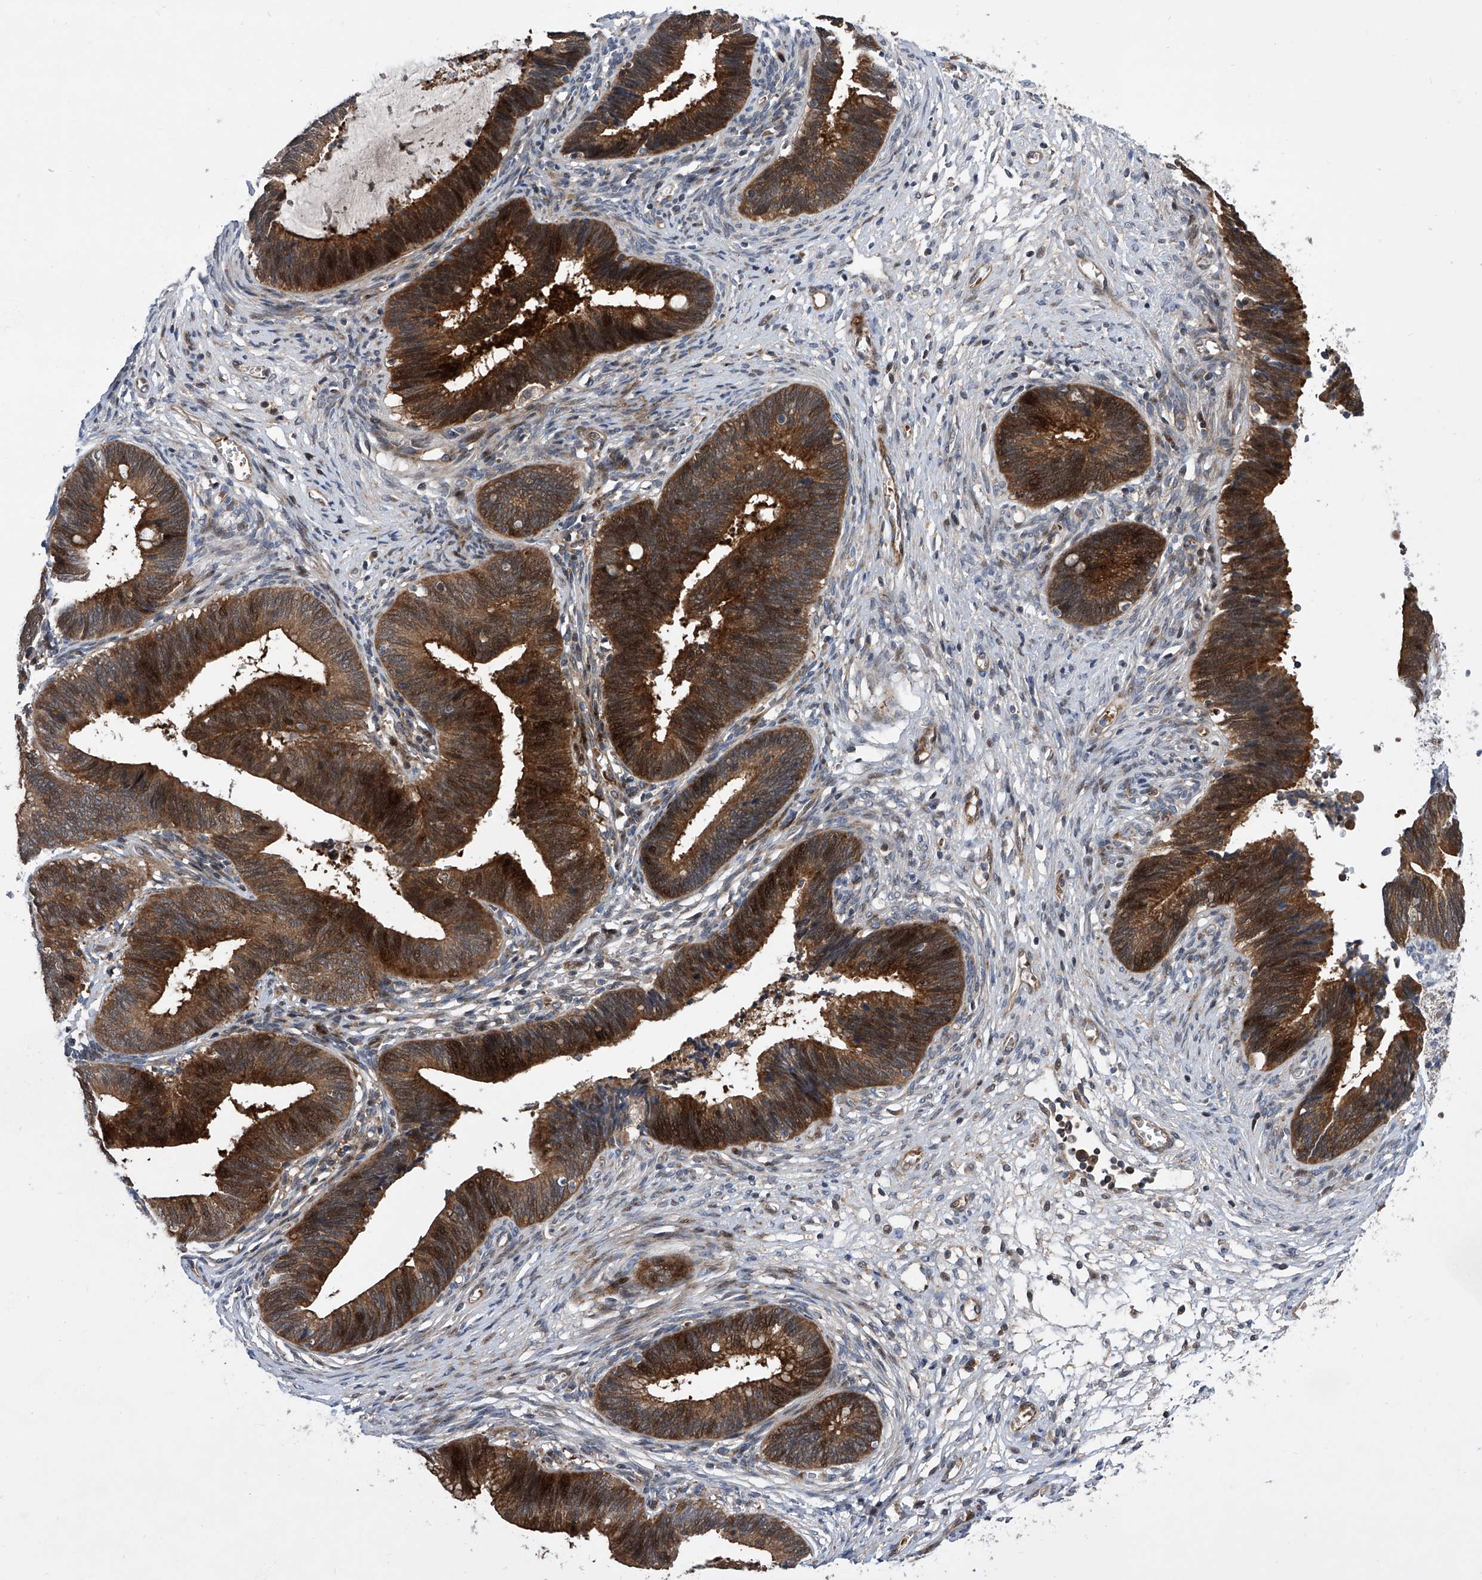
{"staining": {"intensity": "strong", "quantity": ">75%", "location": "cytoplasmic/membranous,nuclear"}, "tissue": "cervical cancer", "cell_type": "Tumor cells", "image_type": "cancer", "snomed": [{"axis": "morphology", "description": "Adenocarcinoma, NOS"}, {"axis": "topography", "description": "Cervix"}], "caption": "Cervical cancer stained with a protein marker displays strong staining in tumor cells.", "gene": "USF3", "patient": {"sex": "female", "age": 44}}